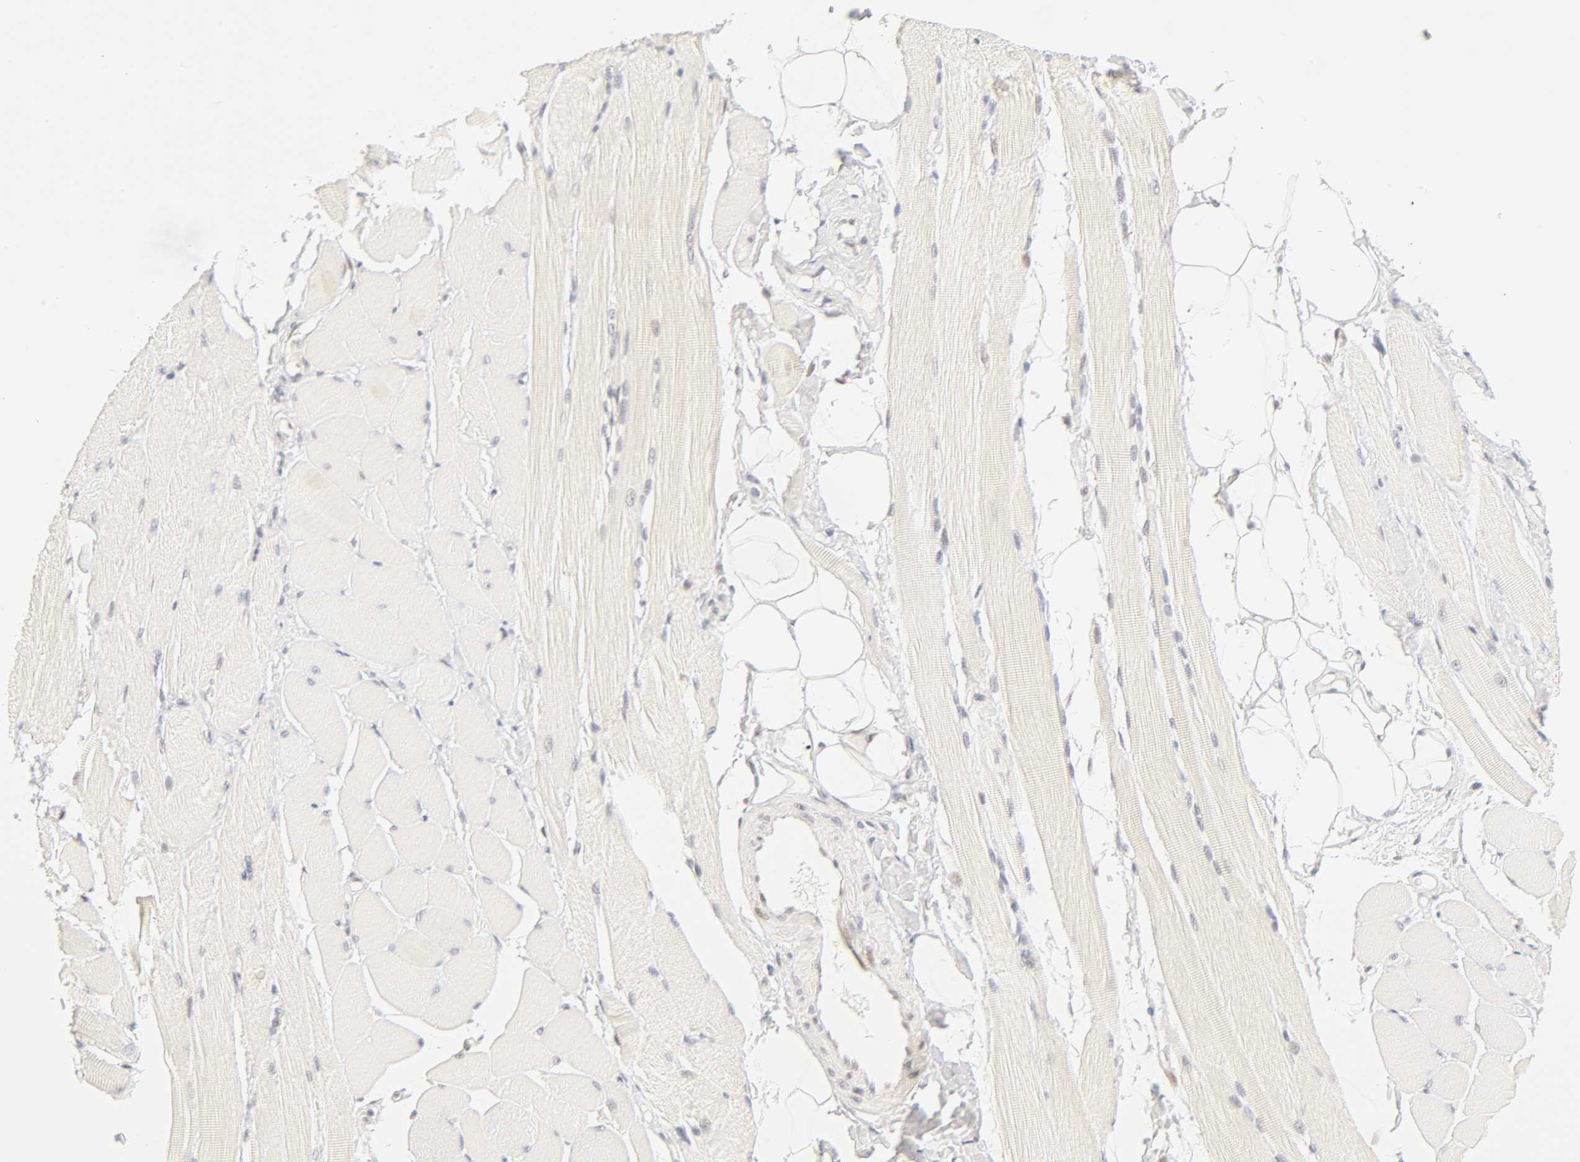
{"staining": {"intensity": "weak", "quantity": "<25%", "location": "nuclear"}, "tissue": "skeletal muscle", "cell_type": "Myocytes", "image_type": "normal", "snomed": [{"axis": "morphology", "description": "Normal tissue, NOS"}, {"axis": "topography", "description": "Skeletal muscle"}, {"axis": "topography", "description": "Peripheral nerve tissue"}], "caption": "IHC image of unremarkable skeletal muscle: human skeletal muscle stained with DAB (3,3'-diaminobenzidine) demonstrates no significant protein staining in myocytes. Nuclei are stained in blue.", "gene": "MNAT1", "patient": {"sex": "female", "age": 84}}